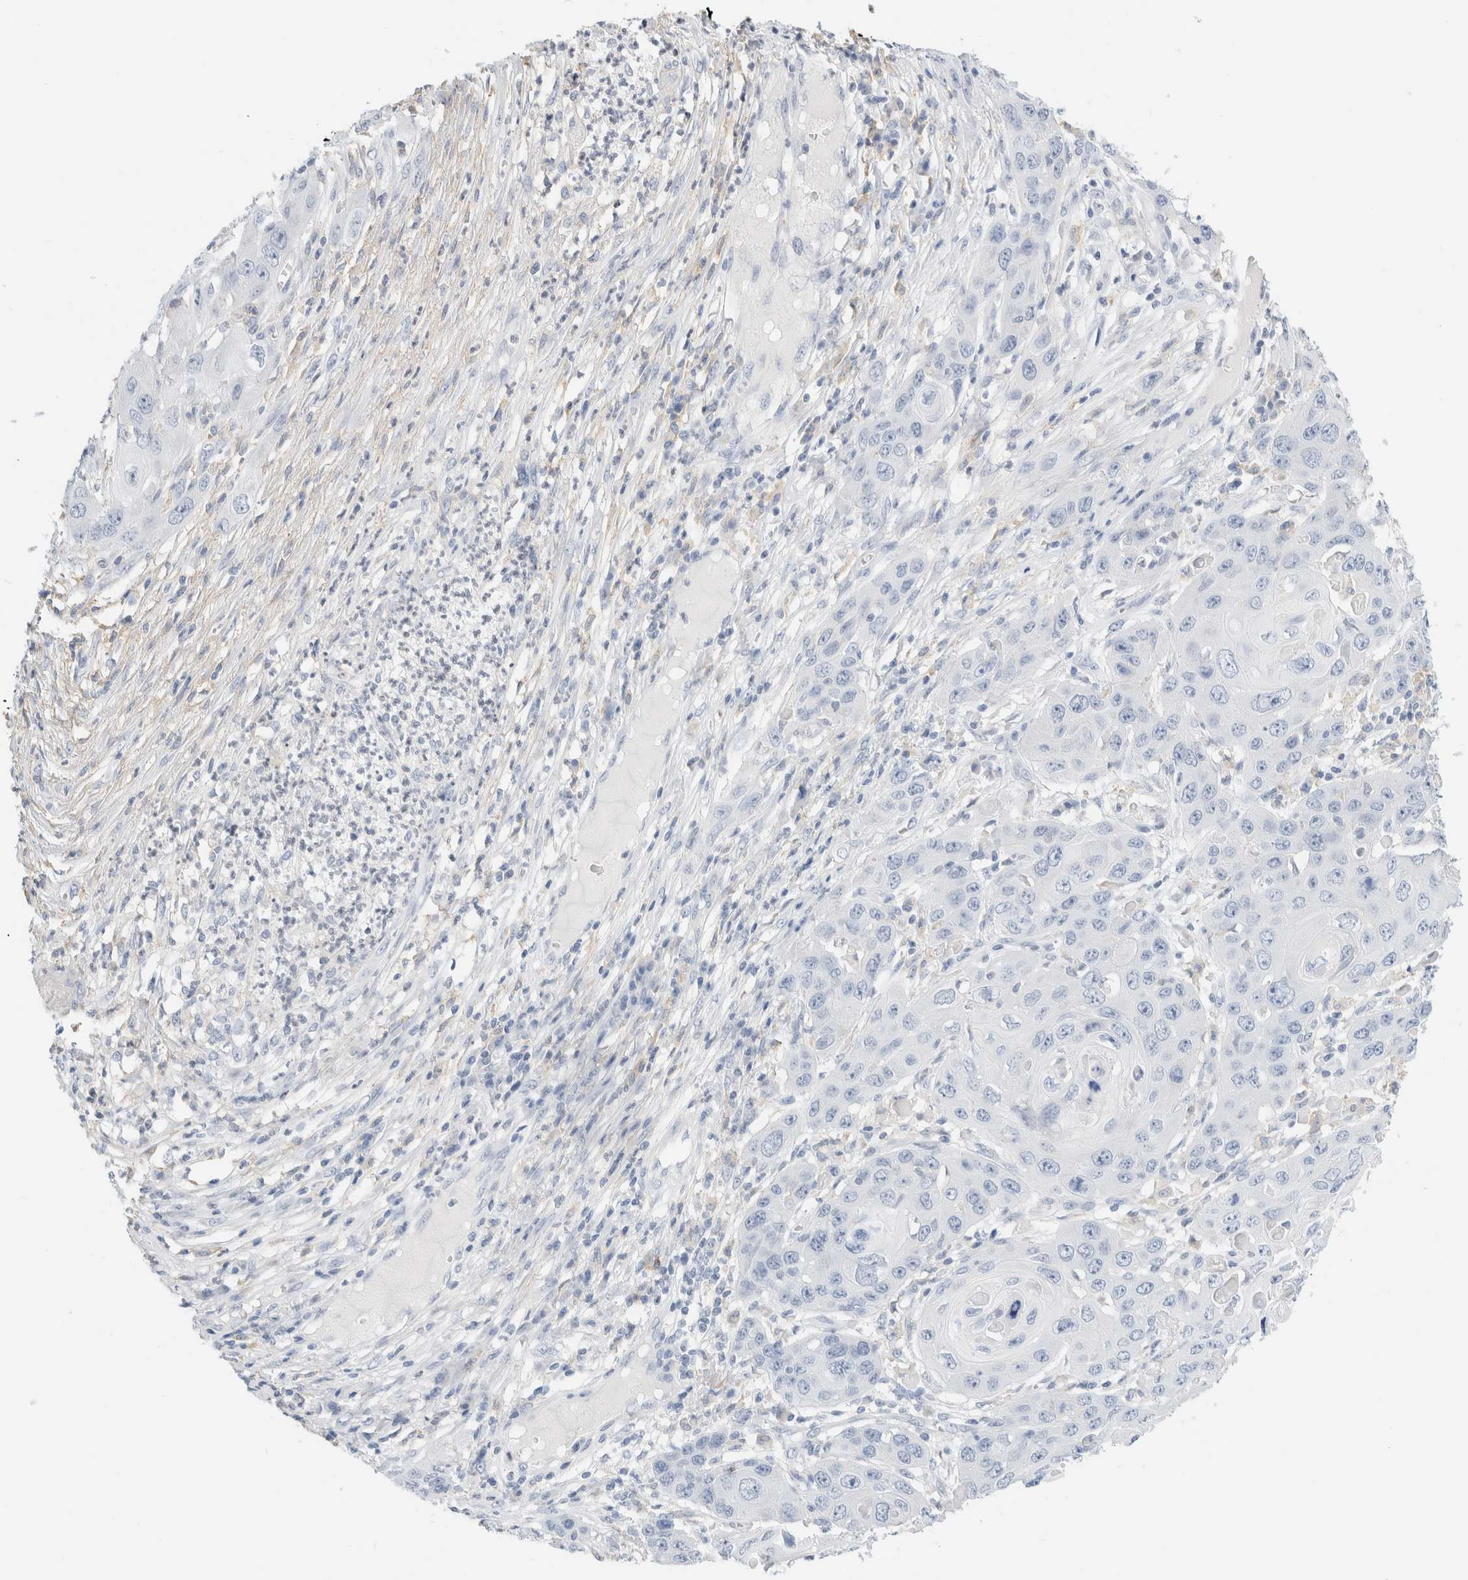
{"staining": {"intensity": "negative", "quantity": "none", "location": "none"}, "tissue": "skin cancer", "cell_type": "Tumor cells", "image_type": "cancer", "snomed": [{"axis": "morphology", "description": "Squamous cell carcinoma, NOS"}, {"axis": "topography", "description": "Skin"}], "caption": "DAB (3,3'-diaminobenzidine) immunohistochemical staining of human skin cancer shows no significant positivity in tumor cells.", "gene": "ADAM30", "patient": {"sex": "male", "age": 55}}